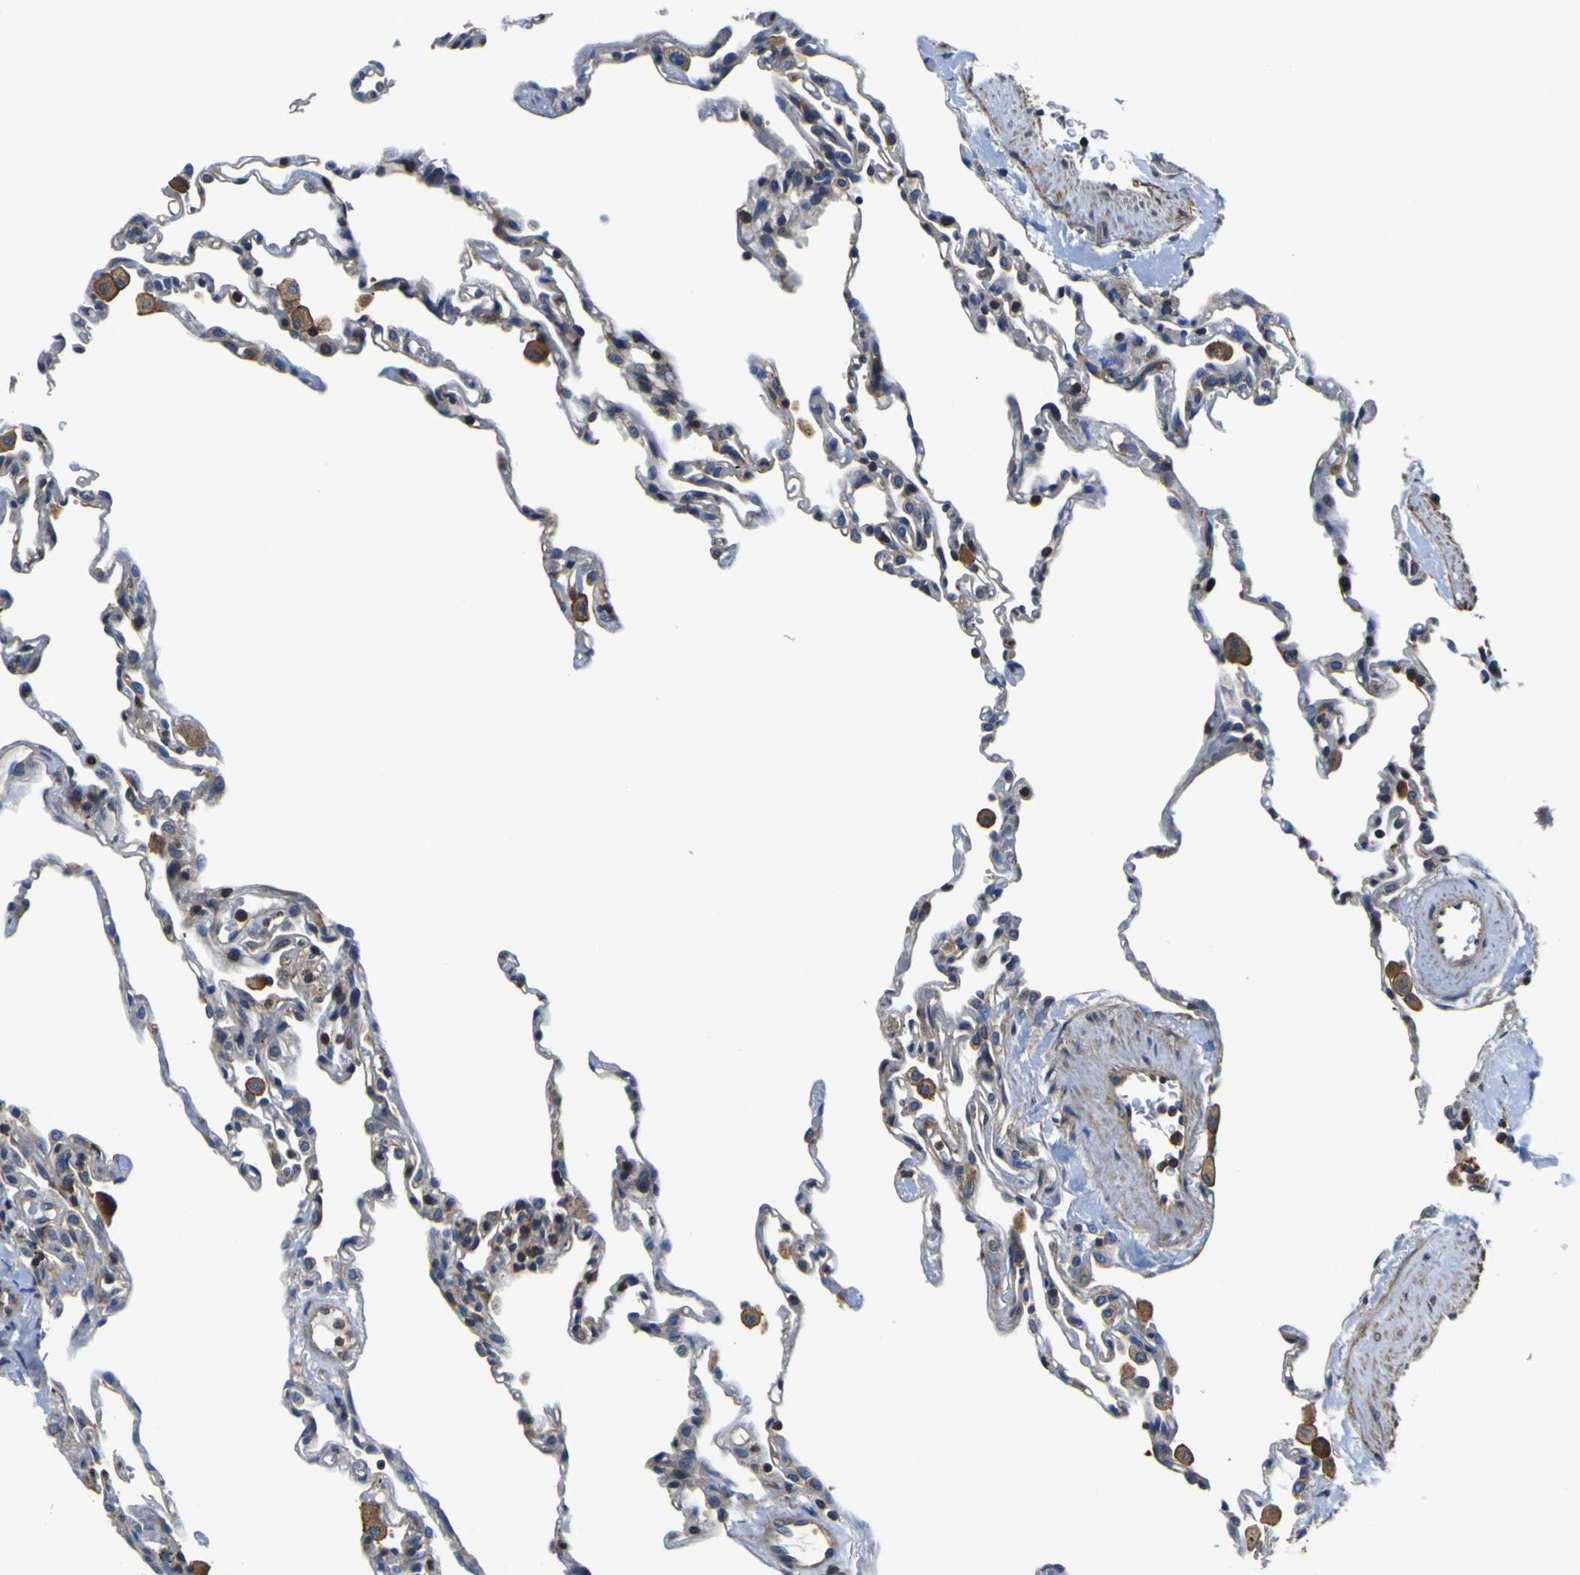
{"staining": {"intensity": "negative", "quantity": "none", "location": "none"}, "tissue": "lung", "cell_type": "Alveolar cells", "image_type": "normal", "snomed": [{"axis": "morphology", "description": "Normal tissue, NOS"}, {"axis": "topography", "description": "Lung"}], "caption": "This histopathology image is of benign lung stained with immunohistochemistry to label a protein in brown with the nuclei are counter-stained blue. There is no positivity in alveolar cells.", "gene": "CNR2", "patient": {"sex": "male", "age": 59}}